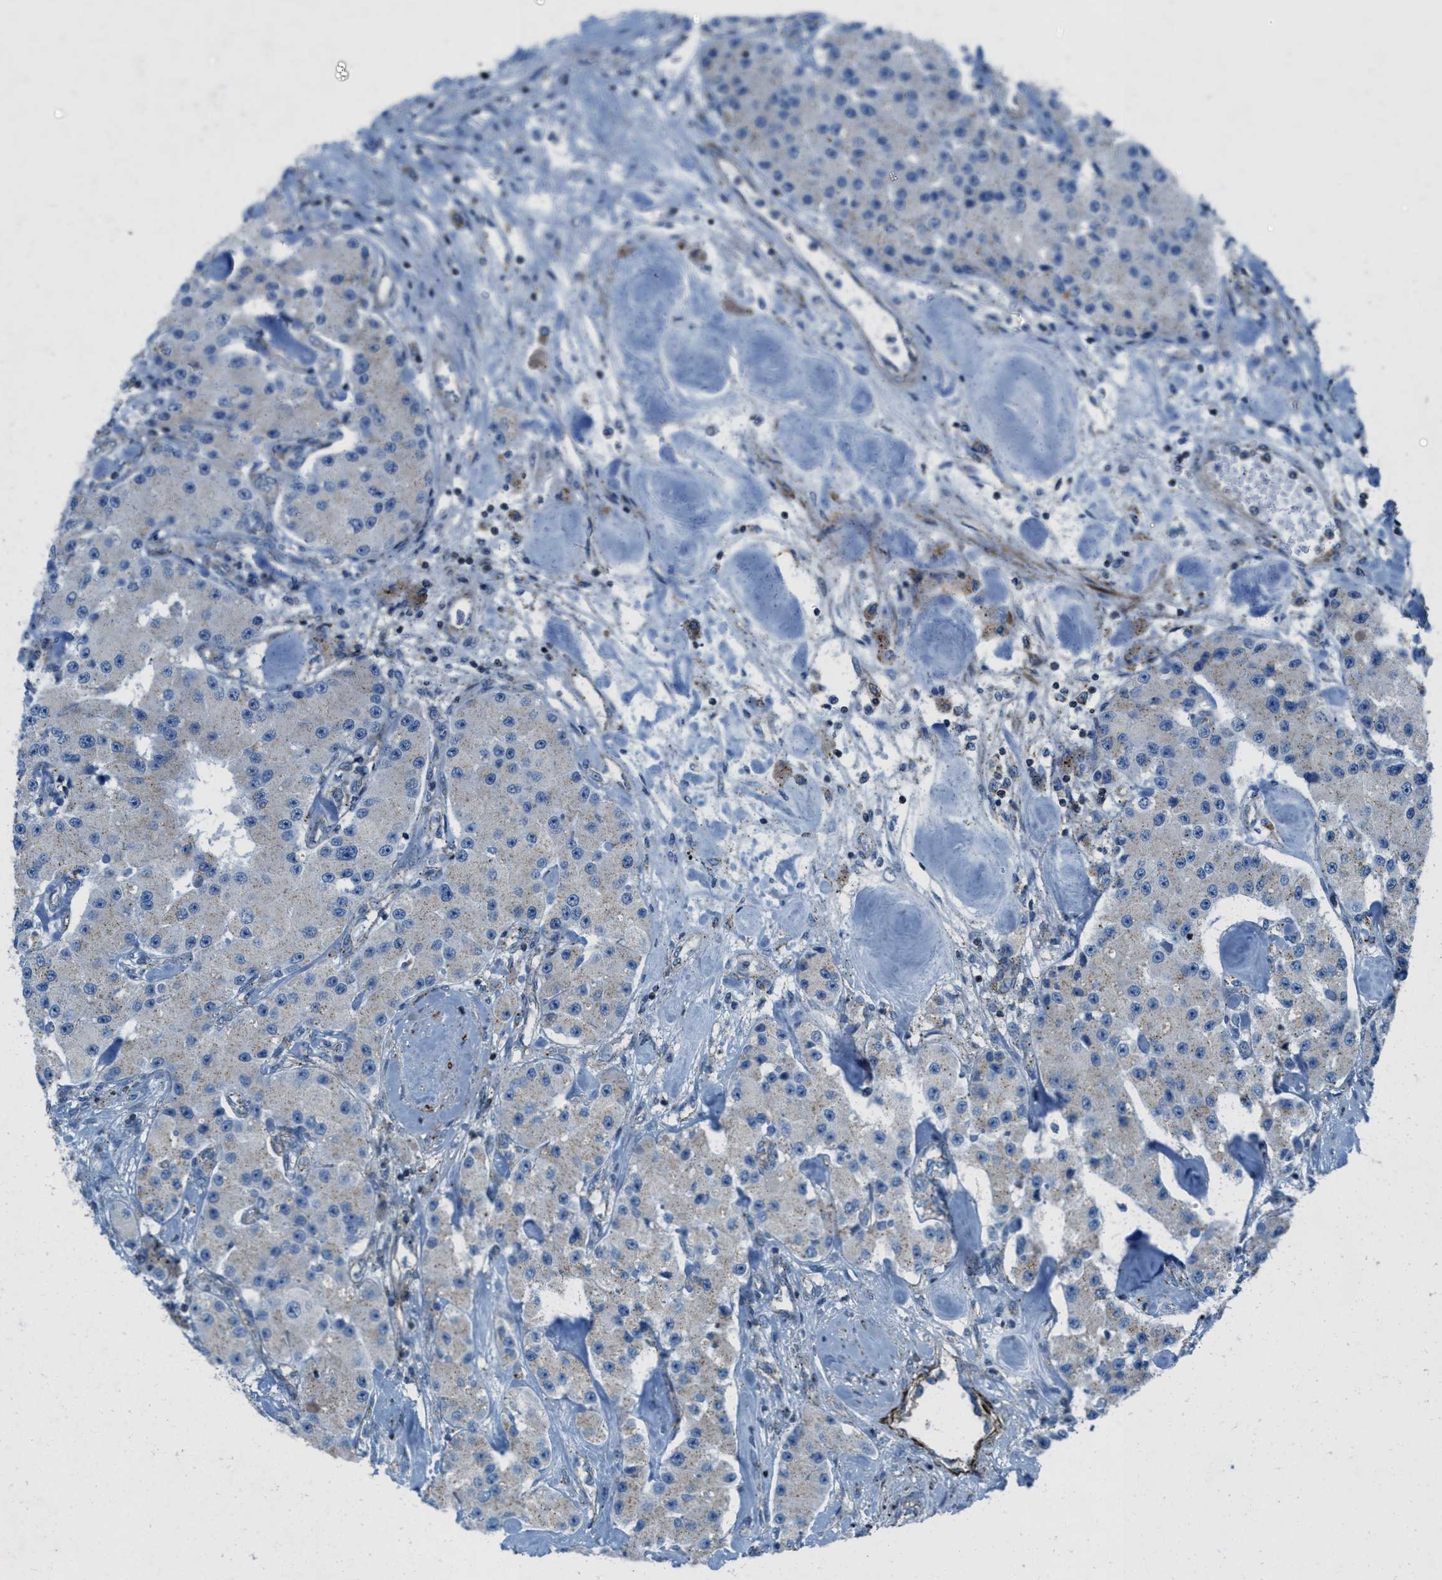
{"staining": {"intensity": "negative", "quantity": "none", "location": "none"}, "tissue": "carcinoid", "cell_type": "Tumor cells", "image_type": "cancer", "snomed": [{"axis": "morphology", "description": "Carcinoid, malignant, NOS"}, {"axis": "topography", "description": "Pancreas"}], "caption": "Immunohistochemistry (IHC) photomicrograph of carcinoid stained for a protein (brown), which demonstrates no staining in tumor cells.", "gene": "MFSD13A", "patient": {"sex": "male", "age": 41}}